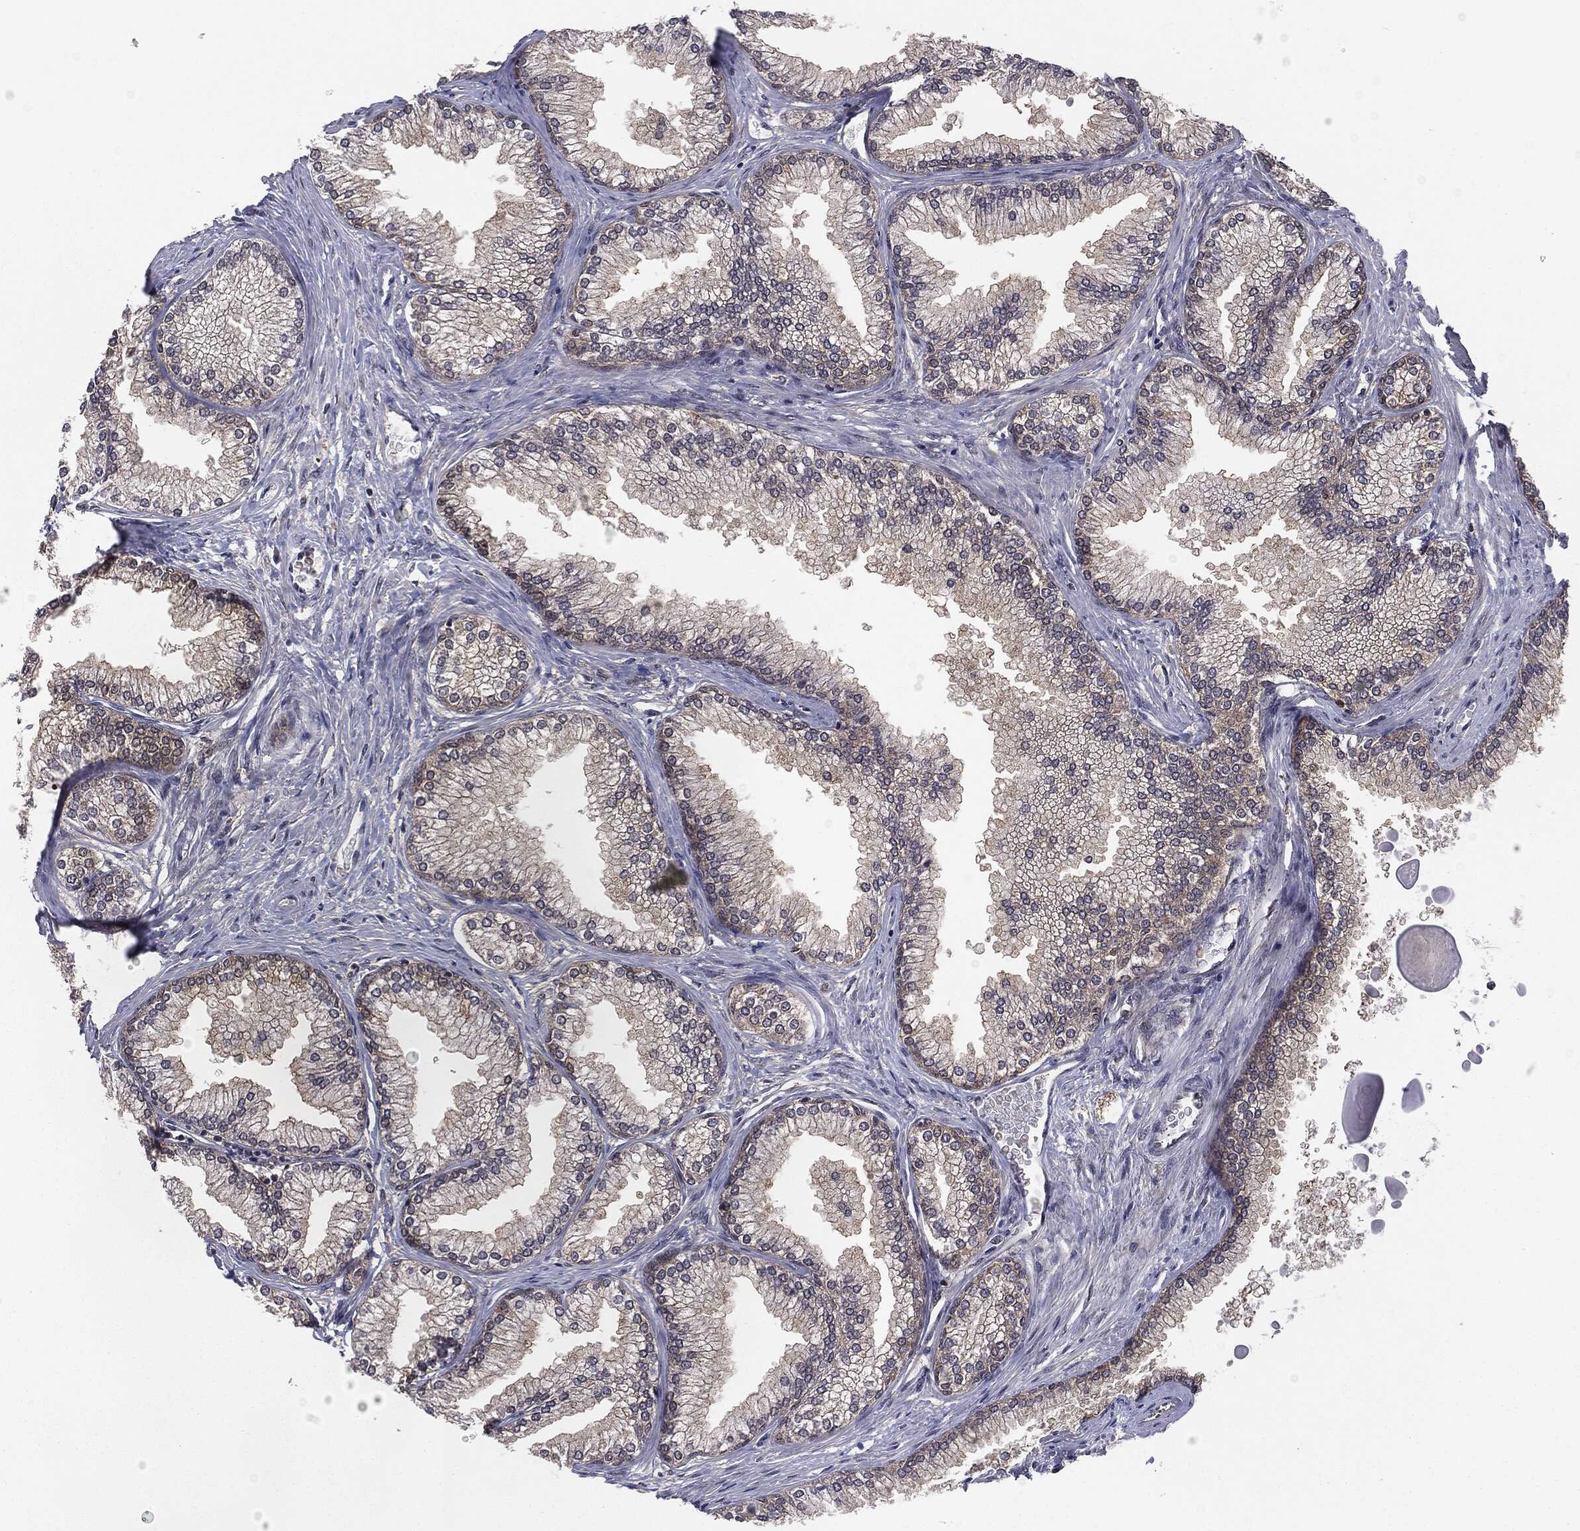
{"staining": {"intensity": "strong", "quantity": "<25%", "location": "cytoplasmic/membranous"}, "tissue": "prostate", "cell_type": "Glandular cells", "image_type": "normal", "snomed": [{"axis": "morphology", "description": "Normal tissue, NOS"}, {"axis": "topography", "description": "Prostate"}], "caption": "Prostate stained with immunohistochemistry demonstrates strong cytoplasmic/membranous expression in approximately <25% of glandular cells. (Stains: DAB (3,3'-diaminobenzidine) in brown, nuclei in blue, Microscopy: brightfield microscopy at high magnification).", "gene": "KRT7", "patient": {"sex": "male", "age": 72}}